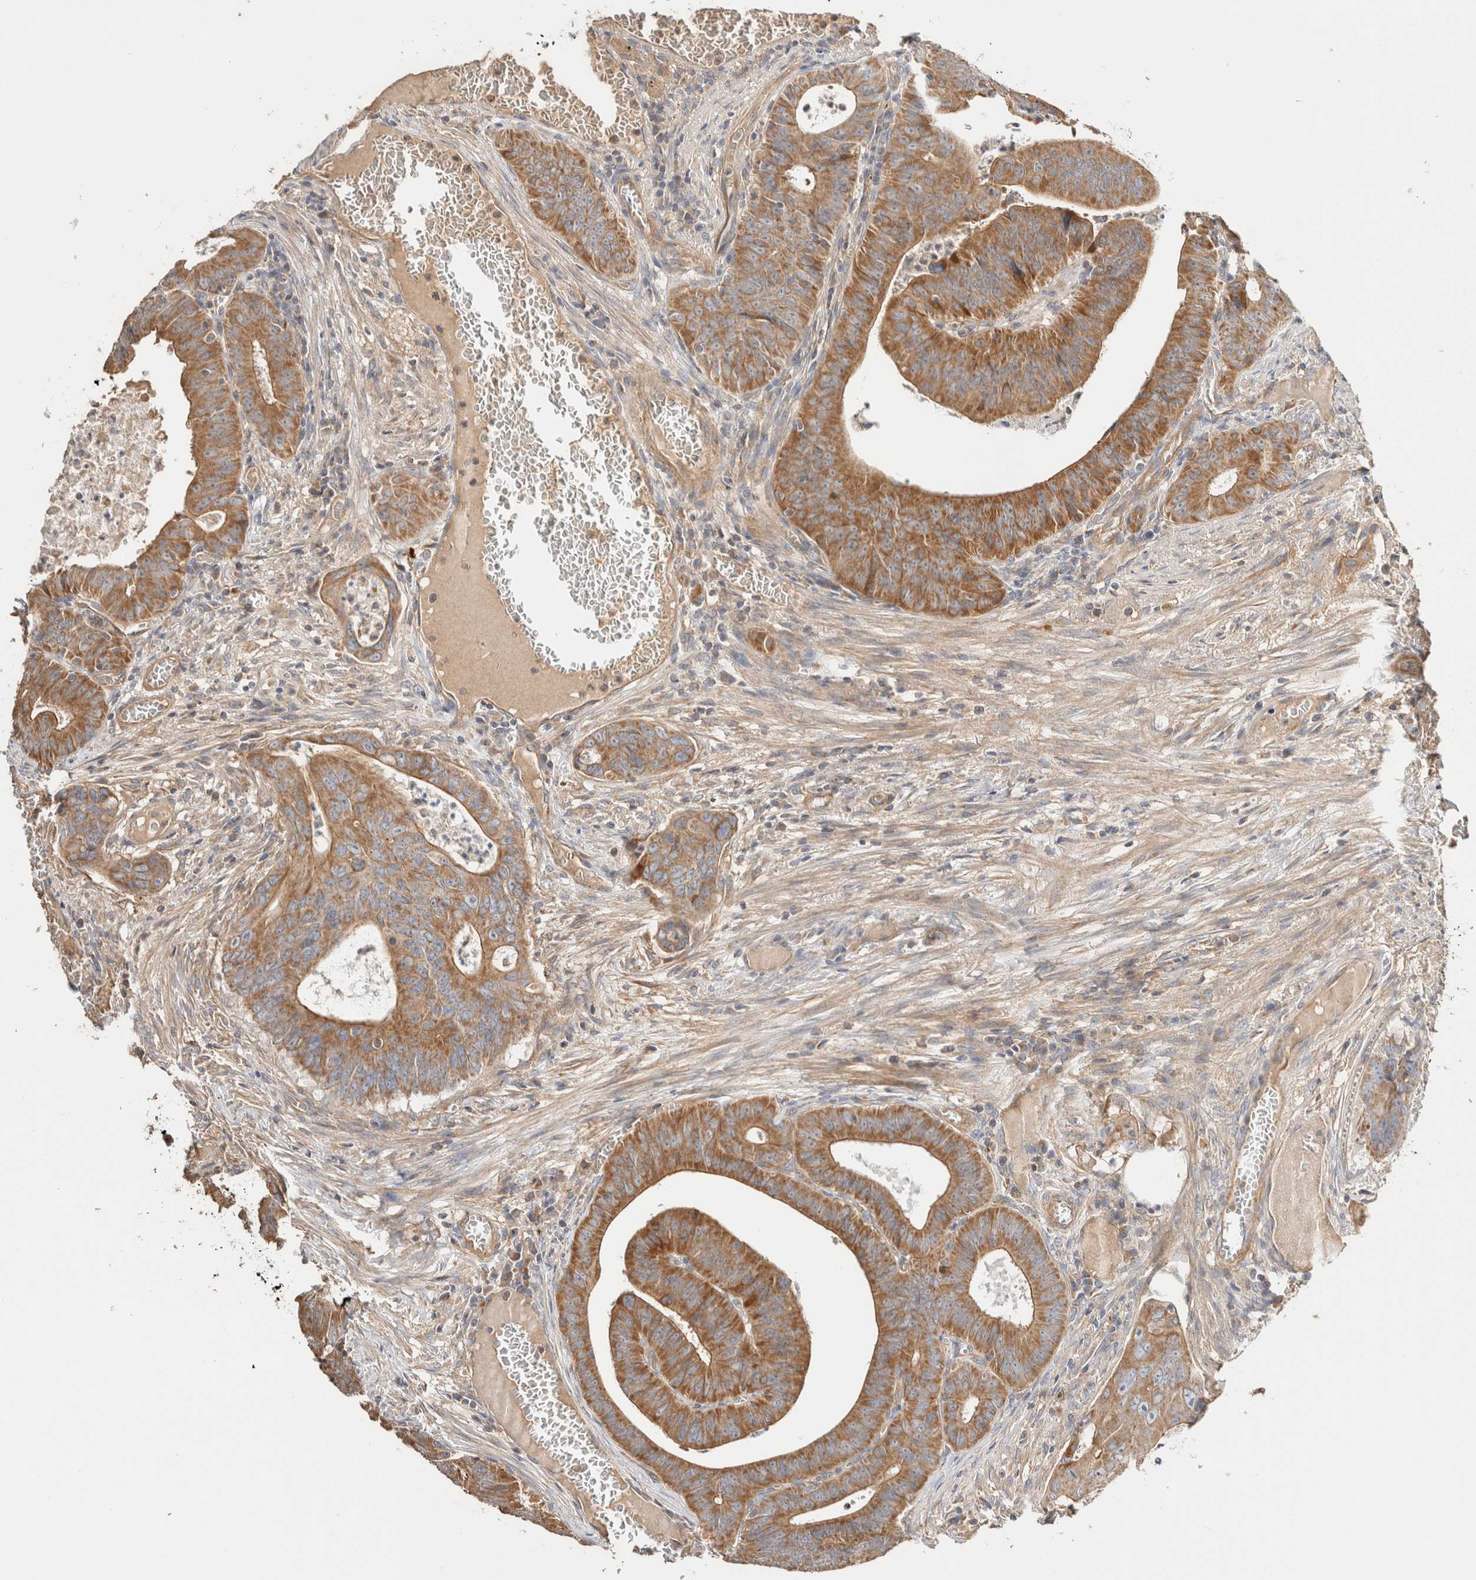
{"staining": {"intensity": "moderate", "quantity": ">75%", "location": "cytoplasmic/membranous"}, "tissue": "colorectal cancer", "cell_type": "Tumor cells", "image_type": "cancer", "snomed": [{"axis": "morphology", "description": "Adenocarcinoma, NOS"}, {"axis": "topography", "description": "Colon"}], "caption": "Protein expression analysis of colorectal adenocarcinoma displays moderate cytoplasmic/membranous expression in approximately >75% of tumor cells.", "gene": "B3GNTL1", "patient": {"sex": "male", "age": 87}}